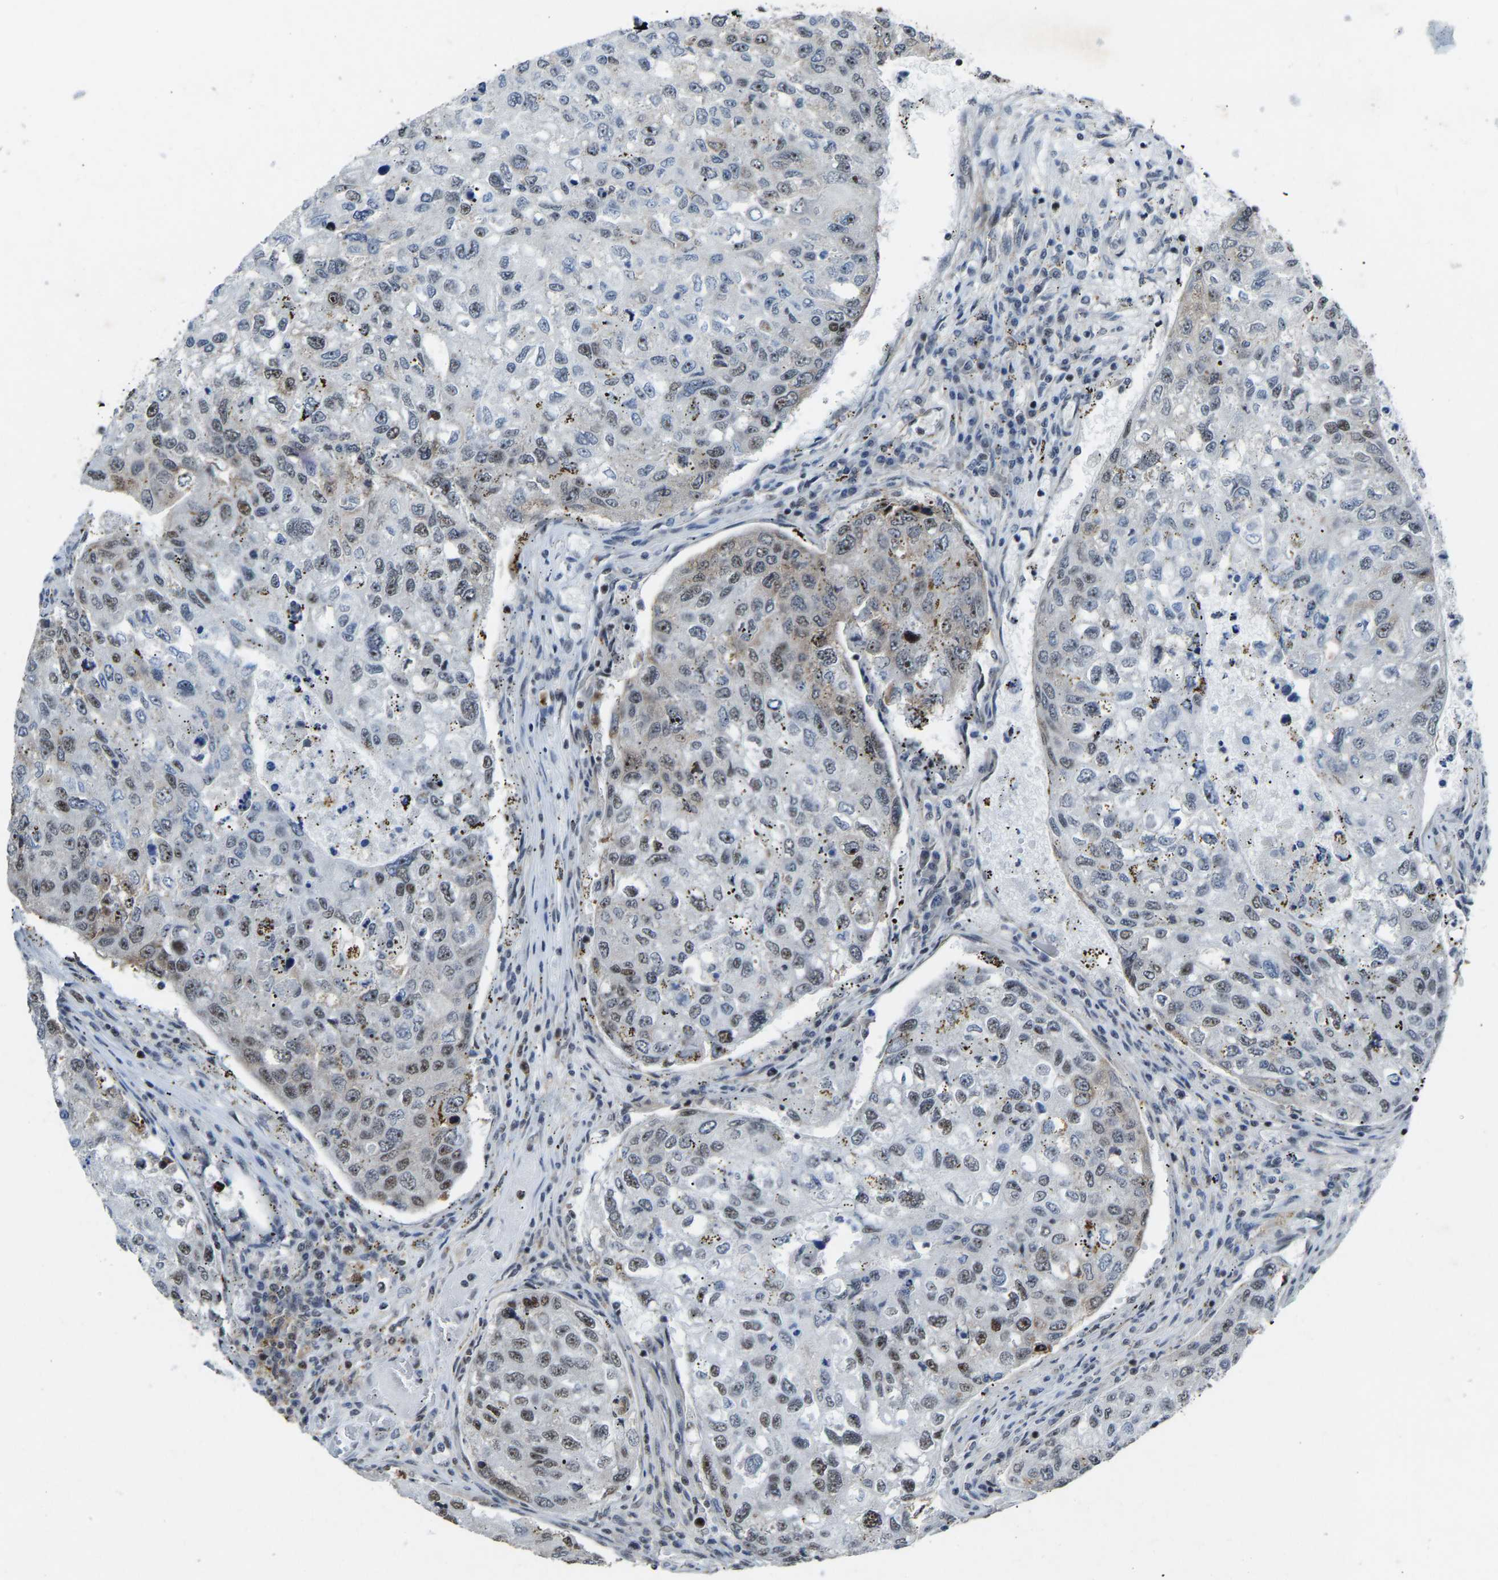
{"staining": {"intensity": "strong", "quantity": "25%-75%", "location": "nuclear"}, "tissue": "urothelial cancer", "cell_type": "Tumor cells", "image_type": "cancer", "snomed": [{"axis": "morphology", "description": "Urothelial carcinoma, High grade"}, {"axis": "topography", "description": "Lymph node"}, {"axis": "topography", "description": "Urinary bladder"}], "caption": "This micrograph demonstrates immunohistochemistry staining of urothelial cancer, with high strong nuclear positivity in about 25%-75% of tumor cells.", "gene": "DDX5", "patient": {"sex": "male", "age": 51}}